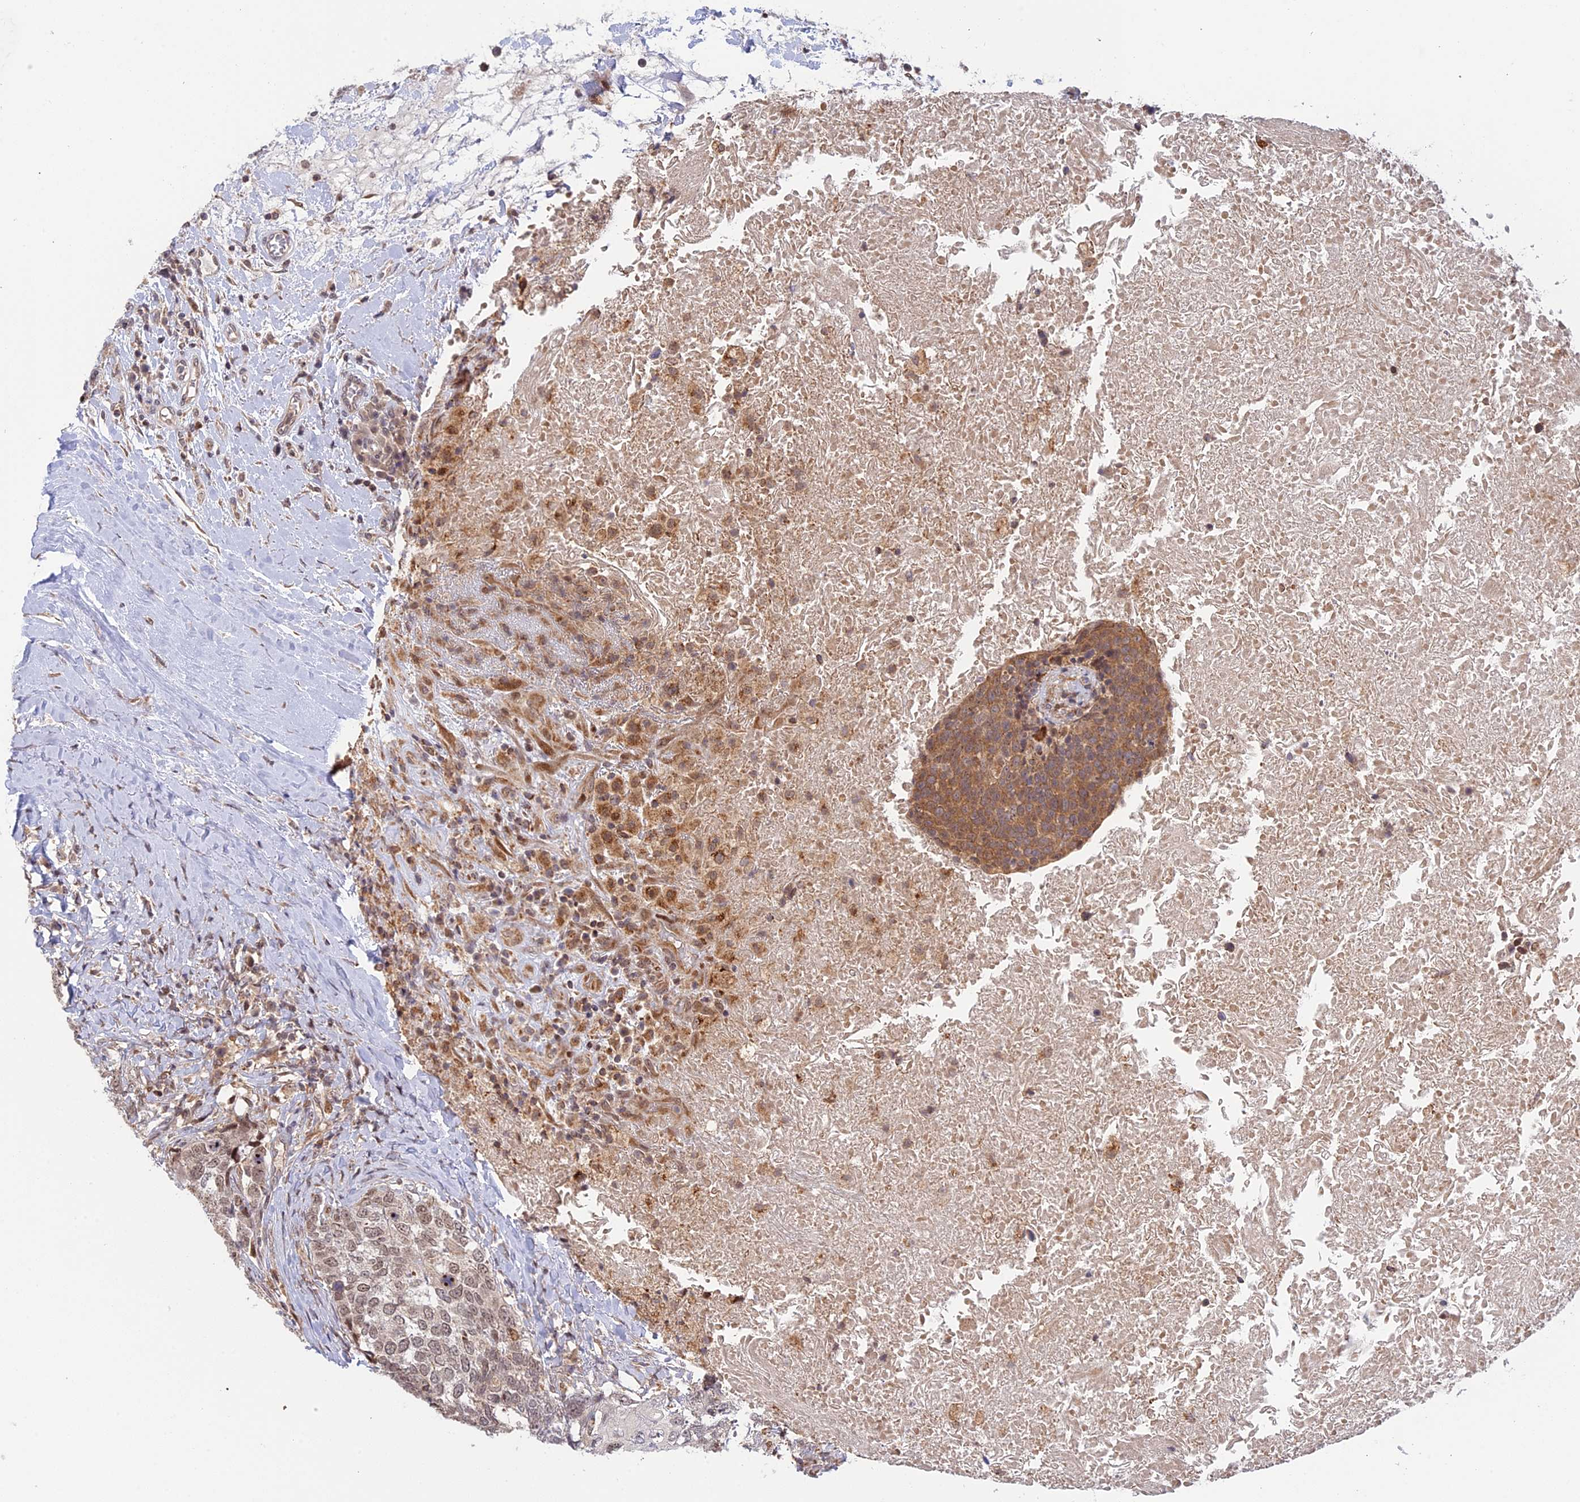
{"staining": {"intensity": "moderate", "quantity": ">75%", "location": "cytoplasmic/membranous"}, "tissue": "head and neck cancer", "cell_type": "Tumor cells", "image_type": "cancer", "snomed": [{"axis": "morphology", "description": "Squamous cell carcinoma, NOS"}, {"axis": "morphology", "description": "Squamous cell carcinoma, metastatic, NOS"}, {"axis": "topography", "description": "Lymph node"}, {"axis": "topography", "description": "Head-Neck"}], "caption": "Human metastatic squamous cell carcinoma (head and neck) stained for a protein (brown) demonstrates moderate cytoplasmic/membranous positive expression in about >75% of tumor cells.", "gene": "GSKIP", "patient": {"sex": "male", "age": 62}}